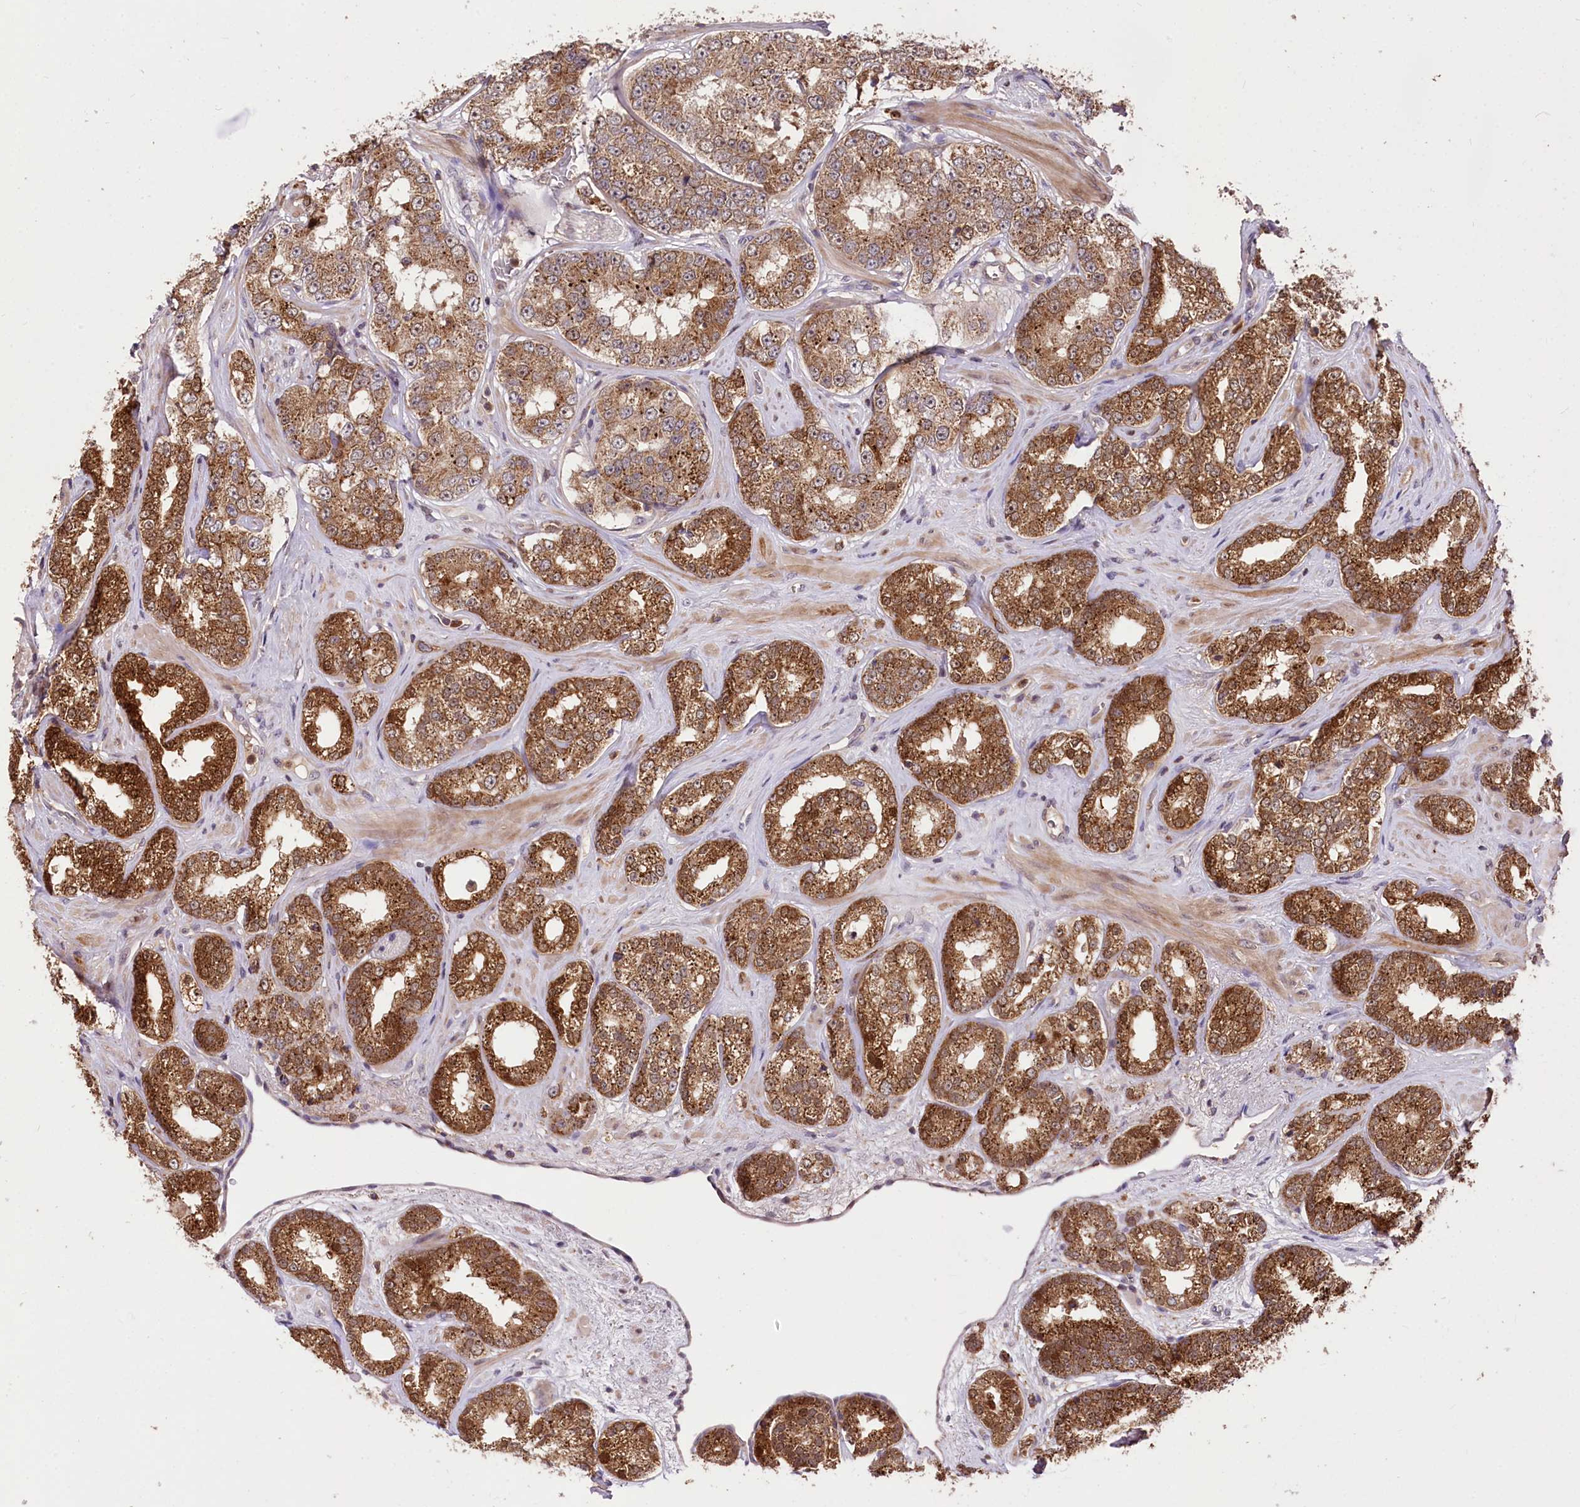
{"staining": {"intensity": "strong", "quantity": ">75%", "location": "cytoplasmic/membranous,nuclear"}, "tissue": "prostate cancer", "cell_type": "Tumor cells", "image_type": "cancer", "snomed": [{"axis": "morphology", "description": "Normal tissue, NOS"}, {"axis": "morphology", "description": "Adenocarcinoma, High grade"}, {"axis": "topography", "description": "Prostate"}], "caption": "Immunohistochemistry (IHC) (DAB (3,3'-diaminobenzidine)) staining of prostate high-grade adenocarcinoma reveals strong cytoplasmic/membranous and nuclear protein expression in about >75% of tumor cells. The staining is performed using DAB (3,3'-diaminobenzidine) brown chromogen to label protein expression. The nuclei are counter-stained blue using hematoxylin.", "gene": "SERGEF", "patient": {"sex": "male", "age": 83}}